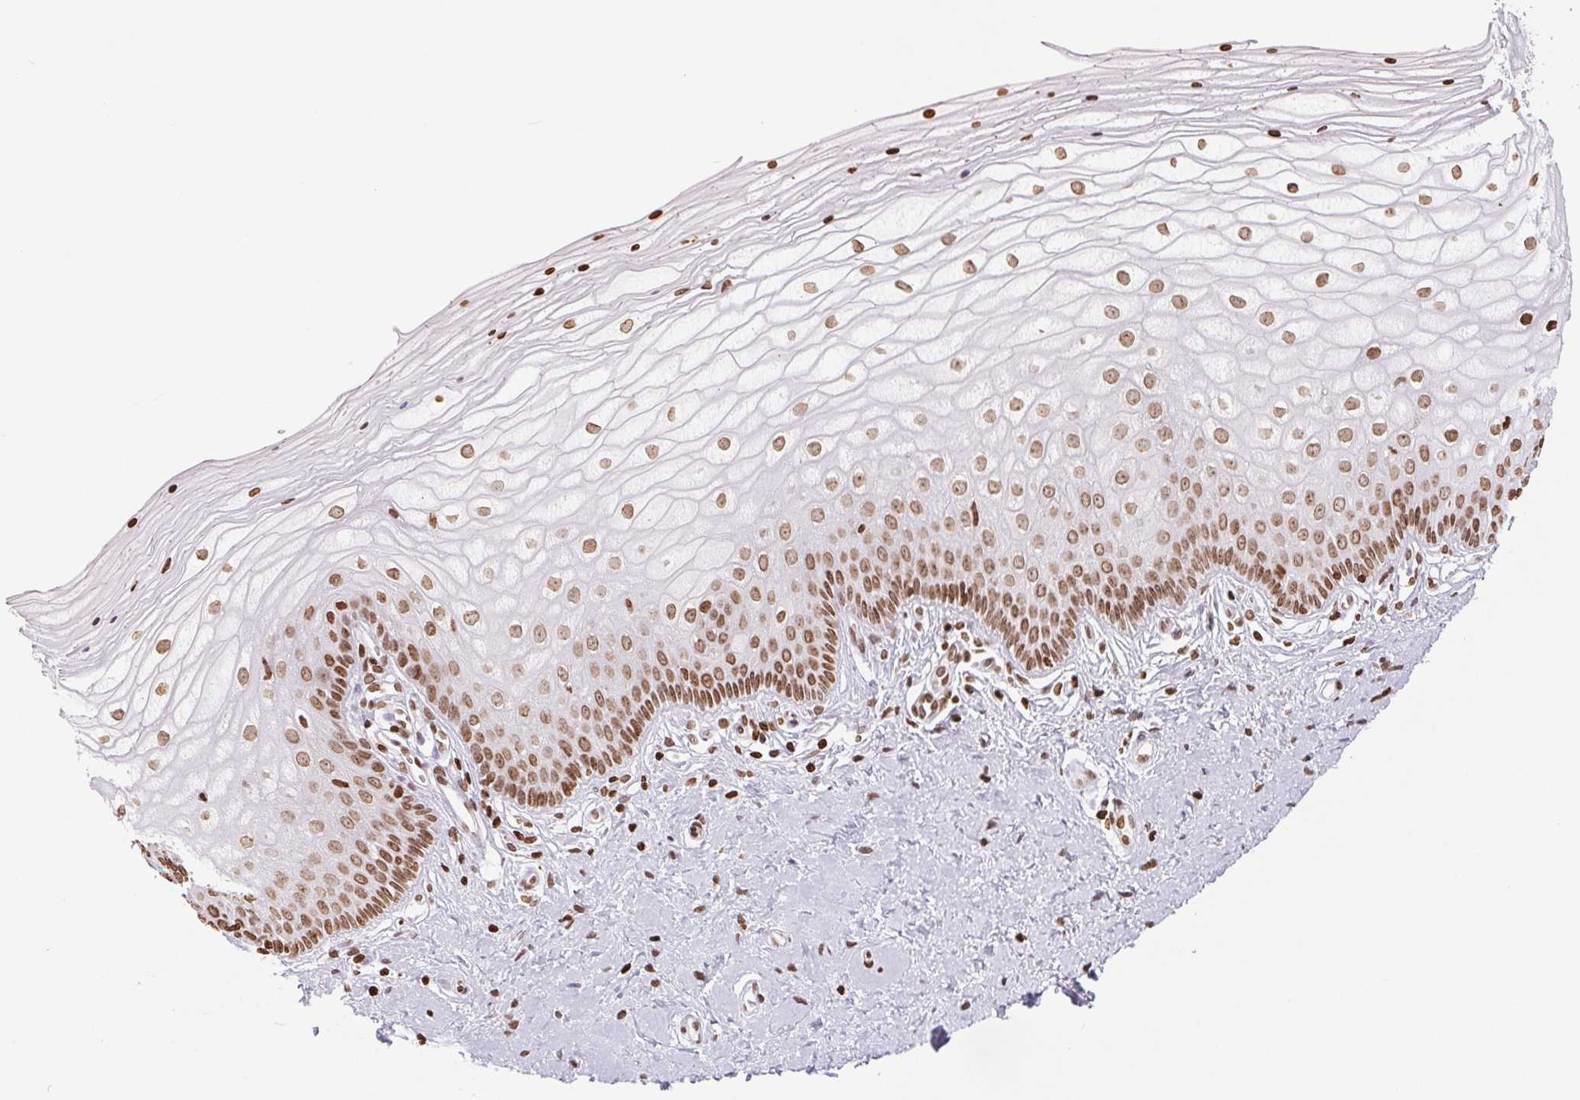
{"staining": {"intensity": "moderate", "quantity": ">75%", "location": "nuclear"}, "tissue": "vagina", "cell_type": "Squamous epithelial cells", "image_type": "normal", "snomed": [{"axis": "morphology", "description": "Normal tissue, NOS"}, {"axis": "topography", "description": "Vagina"}], "caption": "The image reveals staining of unremarkable vagina, revealing moderate nuclear protein staining (brown color) within squamous epithelial cells.", "gene": "SMIM12", "patient": {"sex": "female", "age": 39}}